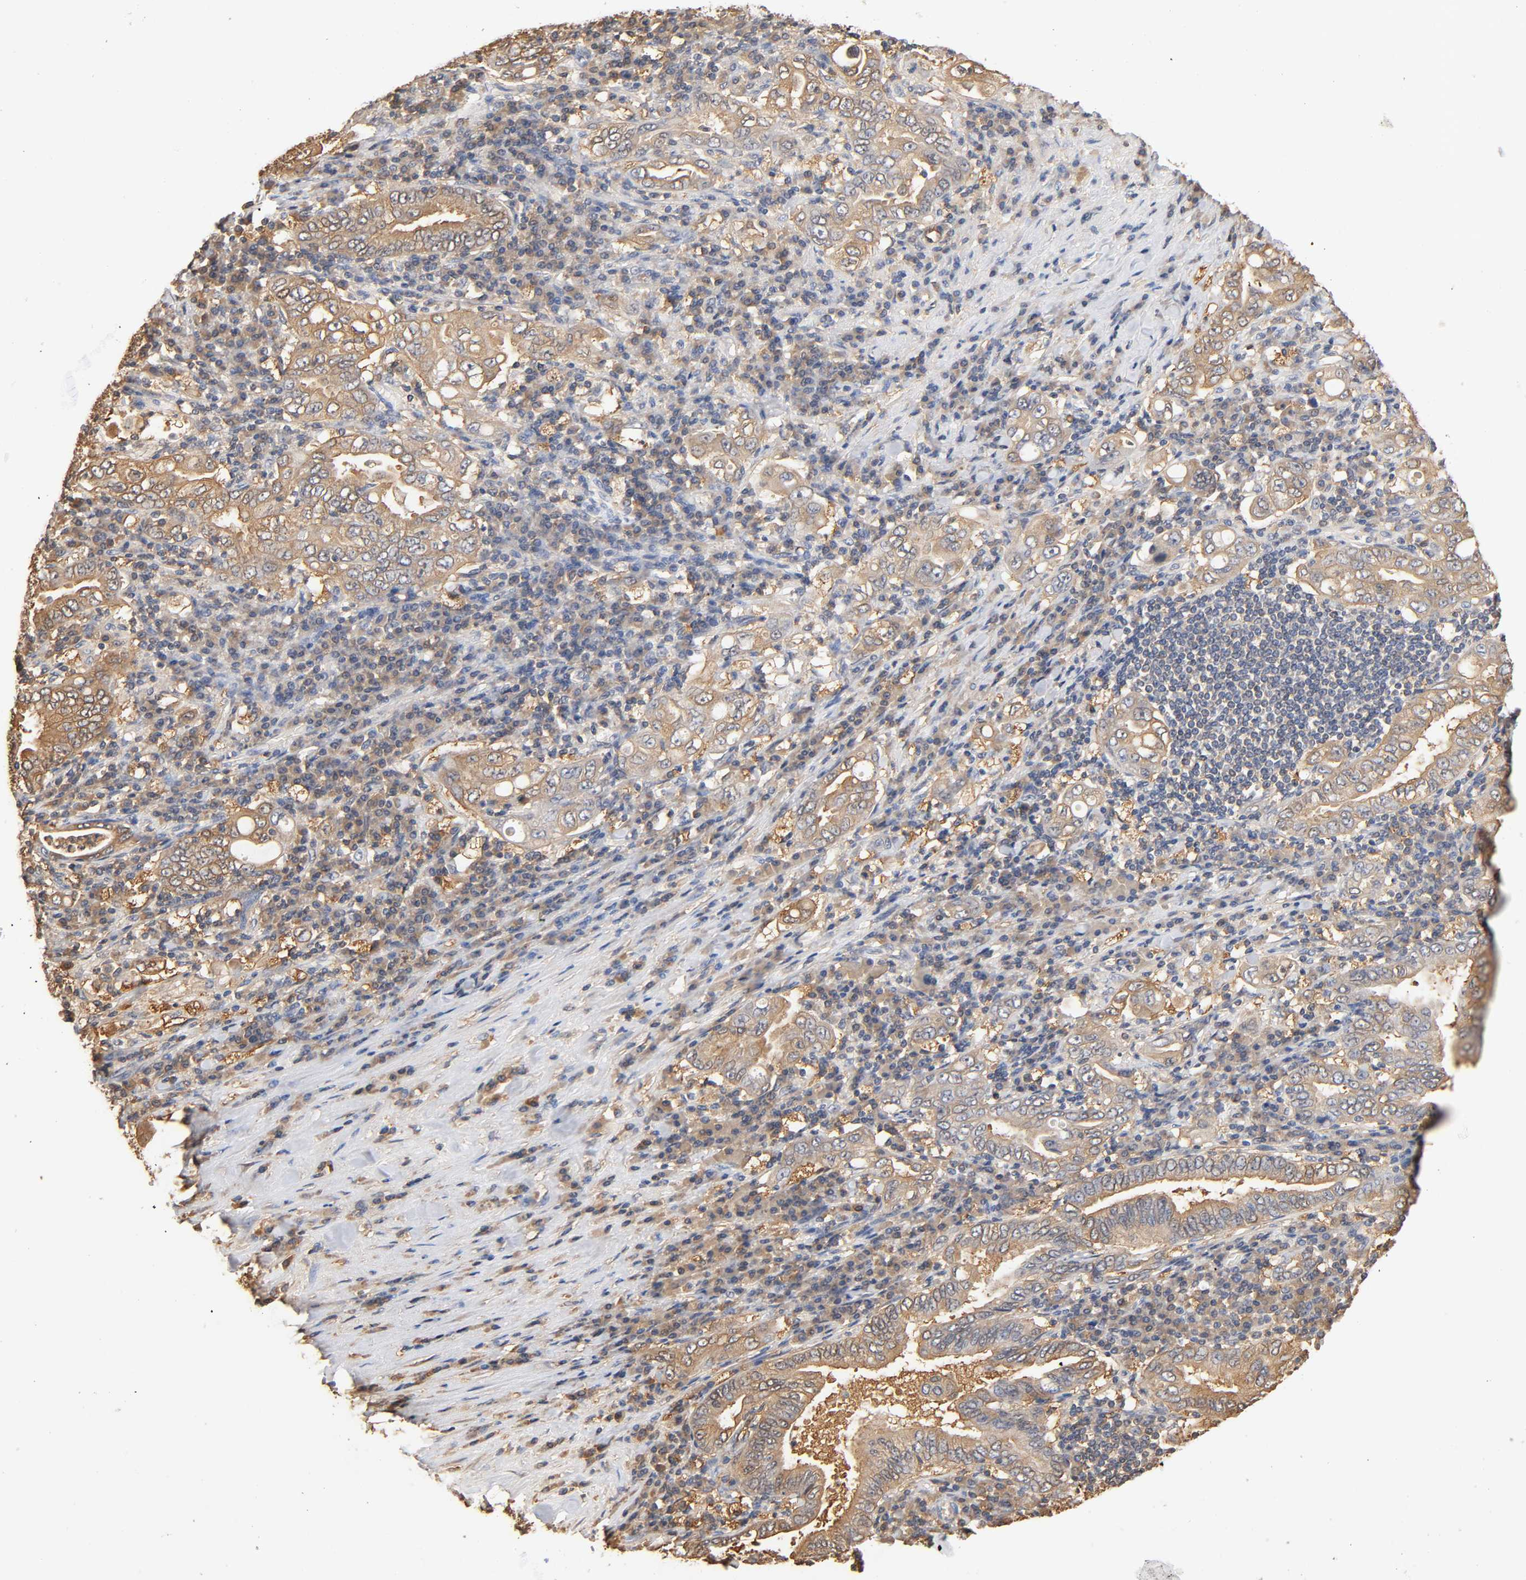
{"staining": {"intensity": "moderate", "quantity": ">75%", "location": "cytoplasmic/membranous"}, "tissue": "stomach cancer", "cell_type": "Tumor cells", "image_type": "cancer", "snomed": [{"axis": "morphology", "description": "Normal tissue, NOS"}, {"axis": "morphology", "description": "Adenocarcinoma, NOS"}, {"axis": "topography", "description": "Esophagus"}, {"axis": "topography", "description": "Stomach, upper"}, {"axis": "topography", "description": "Peripheral nerve tissue"}], "caption": "Immunohistochemistry (IHC) image of human stomach cancer (adenocarcinoma) stained for a protein (brown), which demonstrates medium levels of moderate cytoplasmic/membranous expression in approximately >75% of tumor cells.", "gene": "ALDOA", "patient": {"sex": "male", "age": 62}}